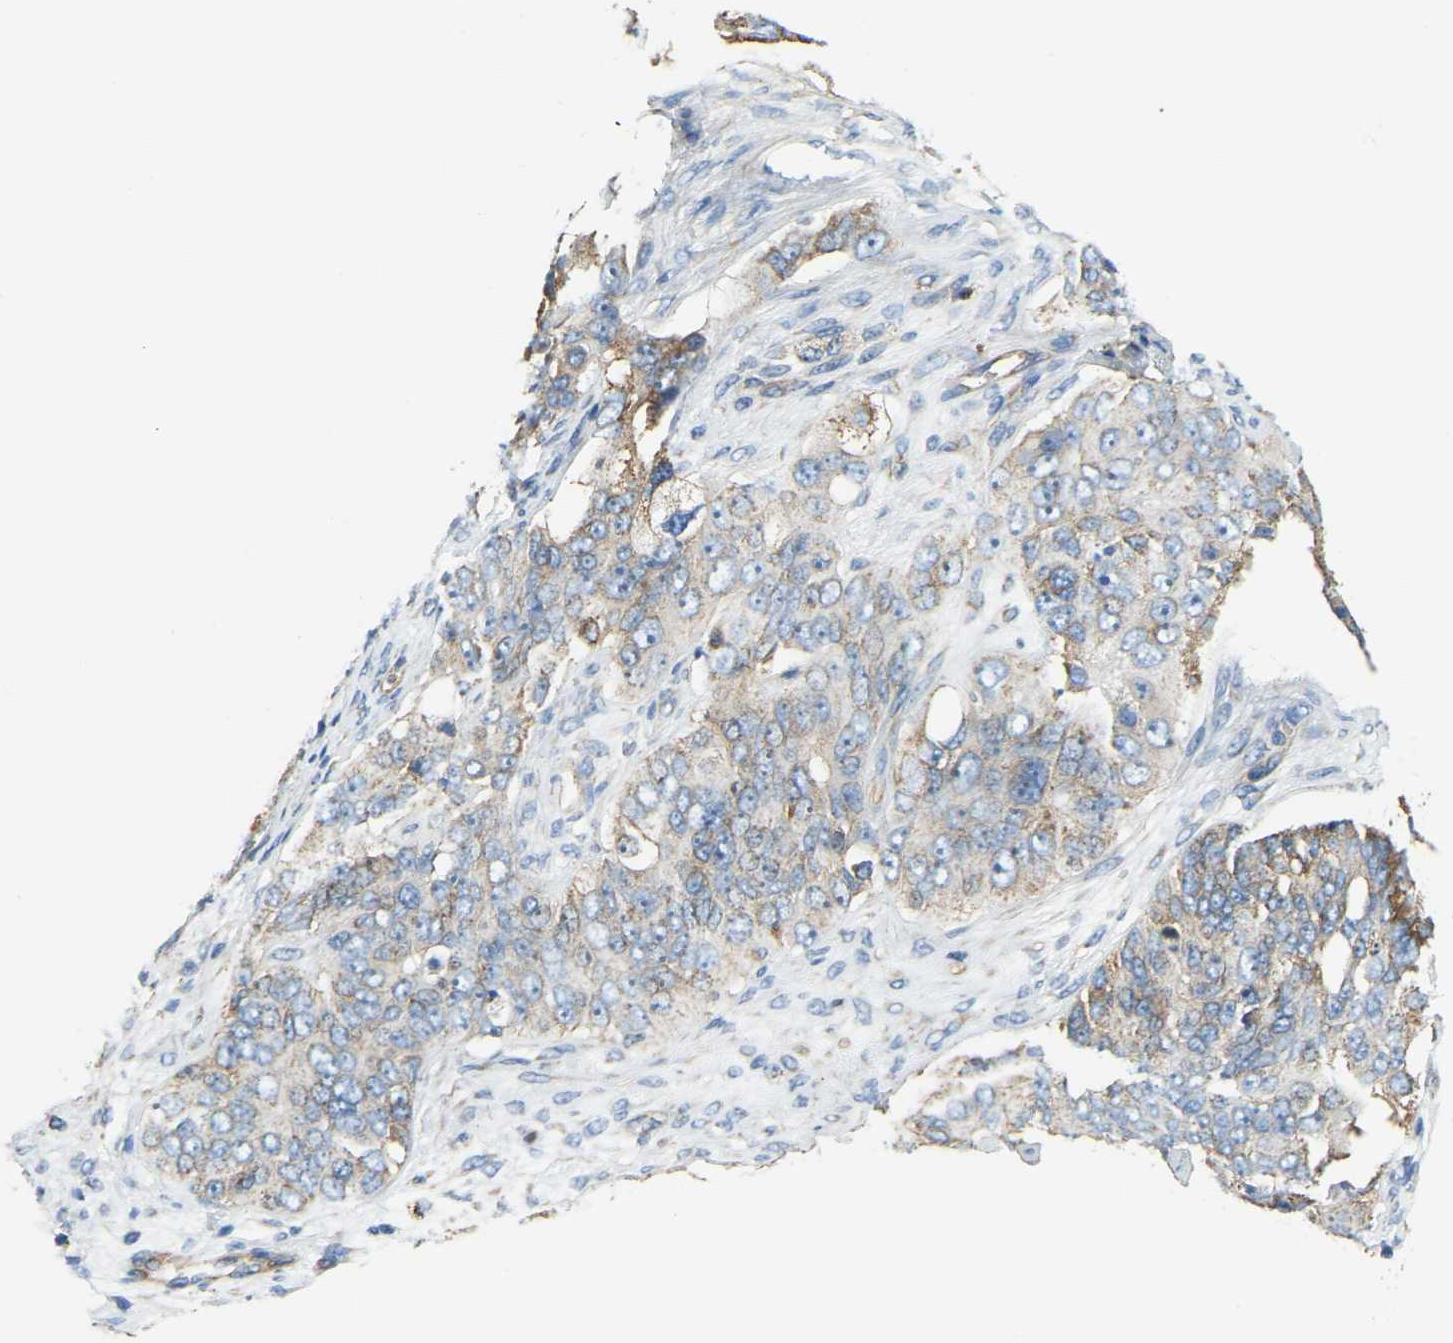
{"staining": {"intensity": "moderate", "quantity": "25%-75%", "location": "cytoplasmic/membranous"}, "tissue": "ovarian cancer", "cell_type": "Tumor cells", "image_type": "cancer", "snomed": [{"axis": "morphology", "description": "Carcinoma, endometroid"}, {"axis": "topography", "description": "Ovary"}], "caption": "Ovarian cancer stained with DAB (3,3'-diaminobenzidine) immunohistochemistry reveals medium levels of moderate cytoplasmic/membranous staining in about 25%-75% of tumor cells. (DAB (3,3'-diaminobenzidine) IHC, brown staining for protein, blue staining for nuclei).", "gene": "AHNAK", "patient": {"sex": "female", "age": 51}}